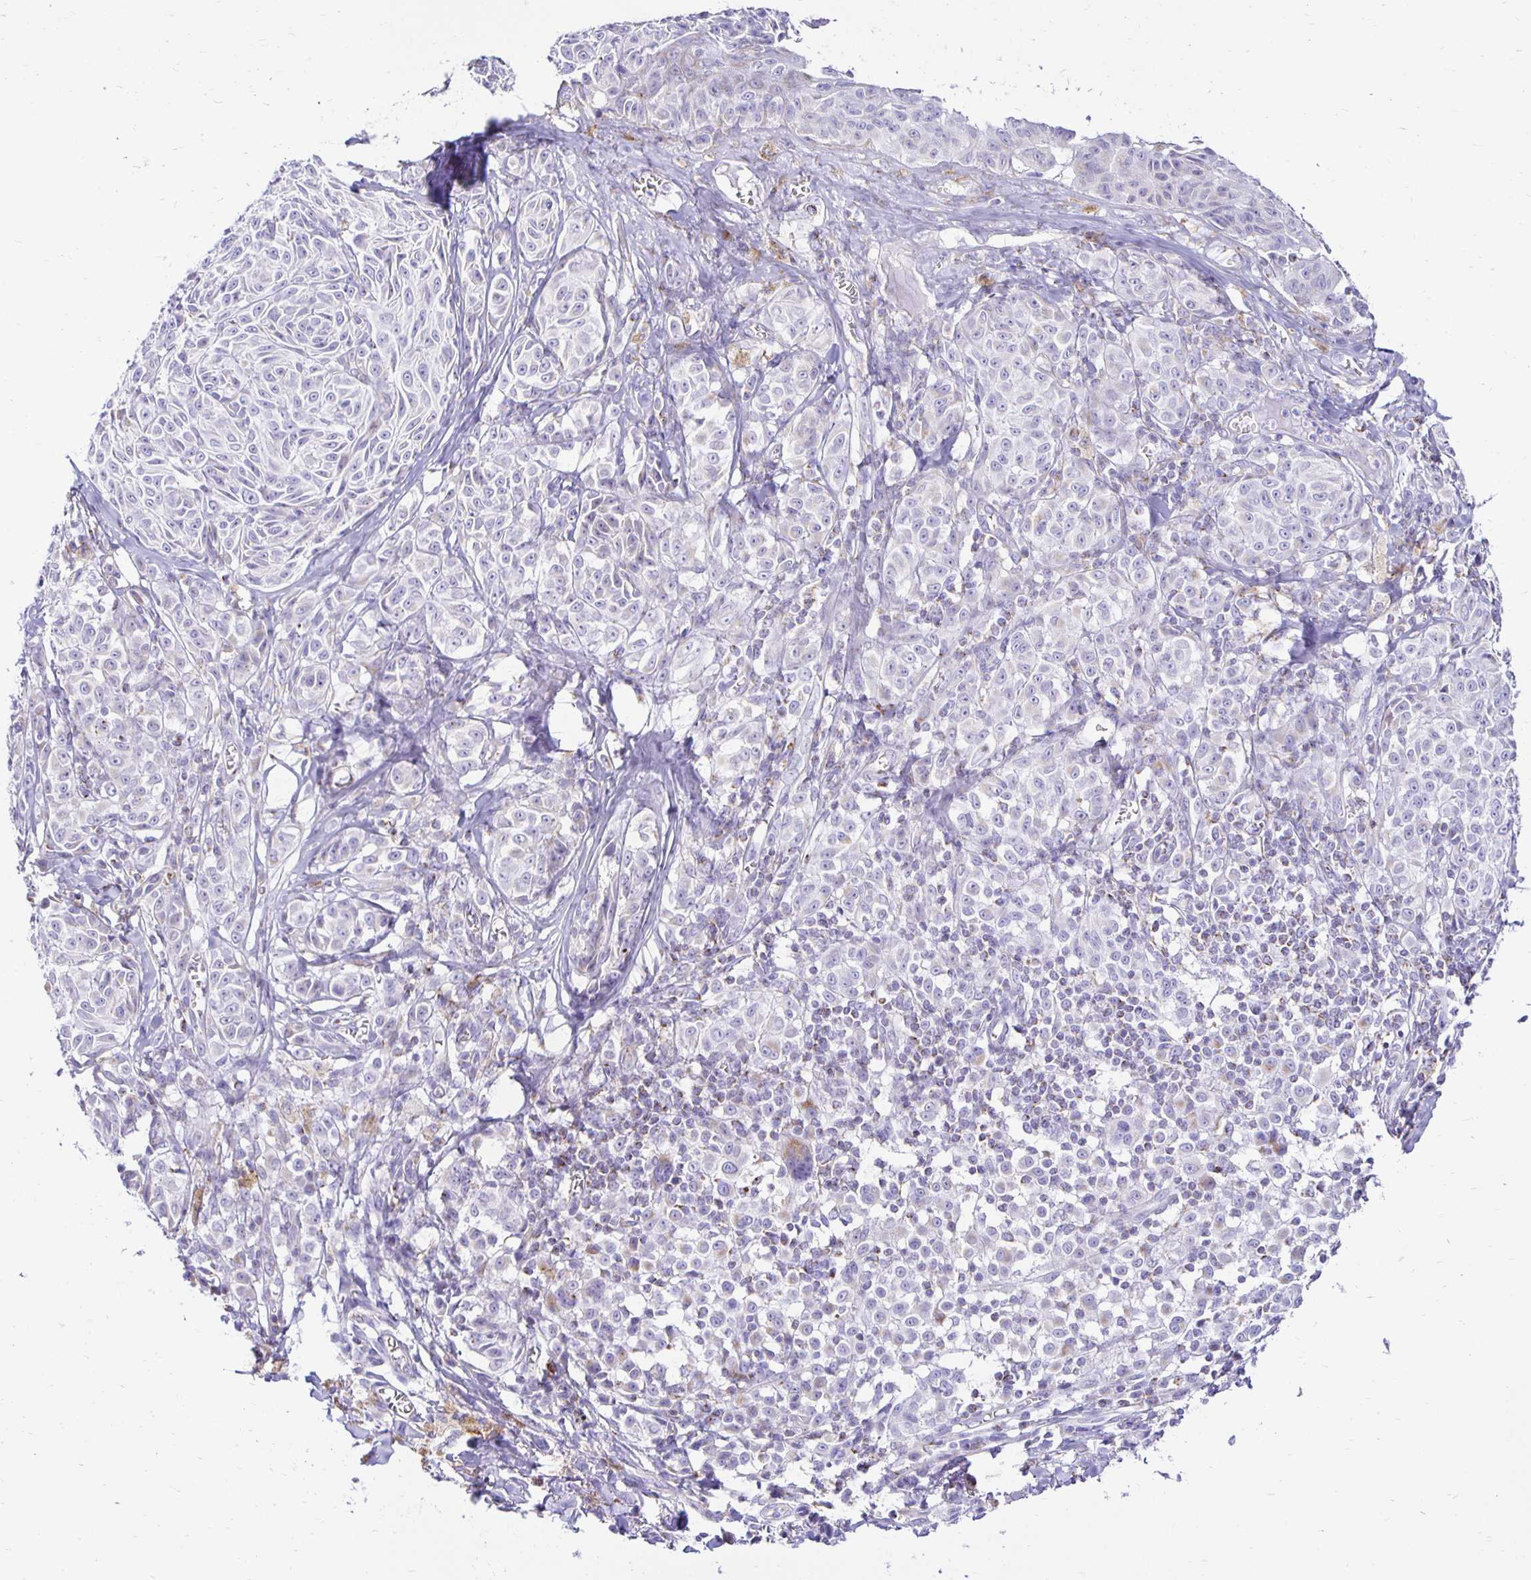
{"staining": {"intensity": "negative", "quantity": "none", "location": "none"}, "tissue": "melanoma", "cell_type": "Tumor cells", "image_type": "cancer", "snomed": [{"axis": "morphology", "description": "Malignant melanoma, NOS"}, {"axis": "topography", "description": "Skin"}], "caption": "This histopathology image is of melanoma stained with IHC to label a protein in brown with the nuclei are counter-stained blue. There is no positivity in tumor cells. (Stains: DAB immunohistochemistry with hematoxylin counter stain, Microscopy: brightfield microscopy at high magnification).", "gene": "PLAAT2", "patient": {"sex": "female", "age": 43}}